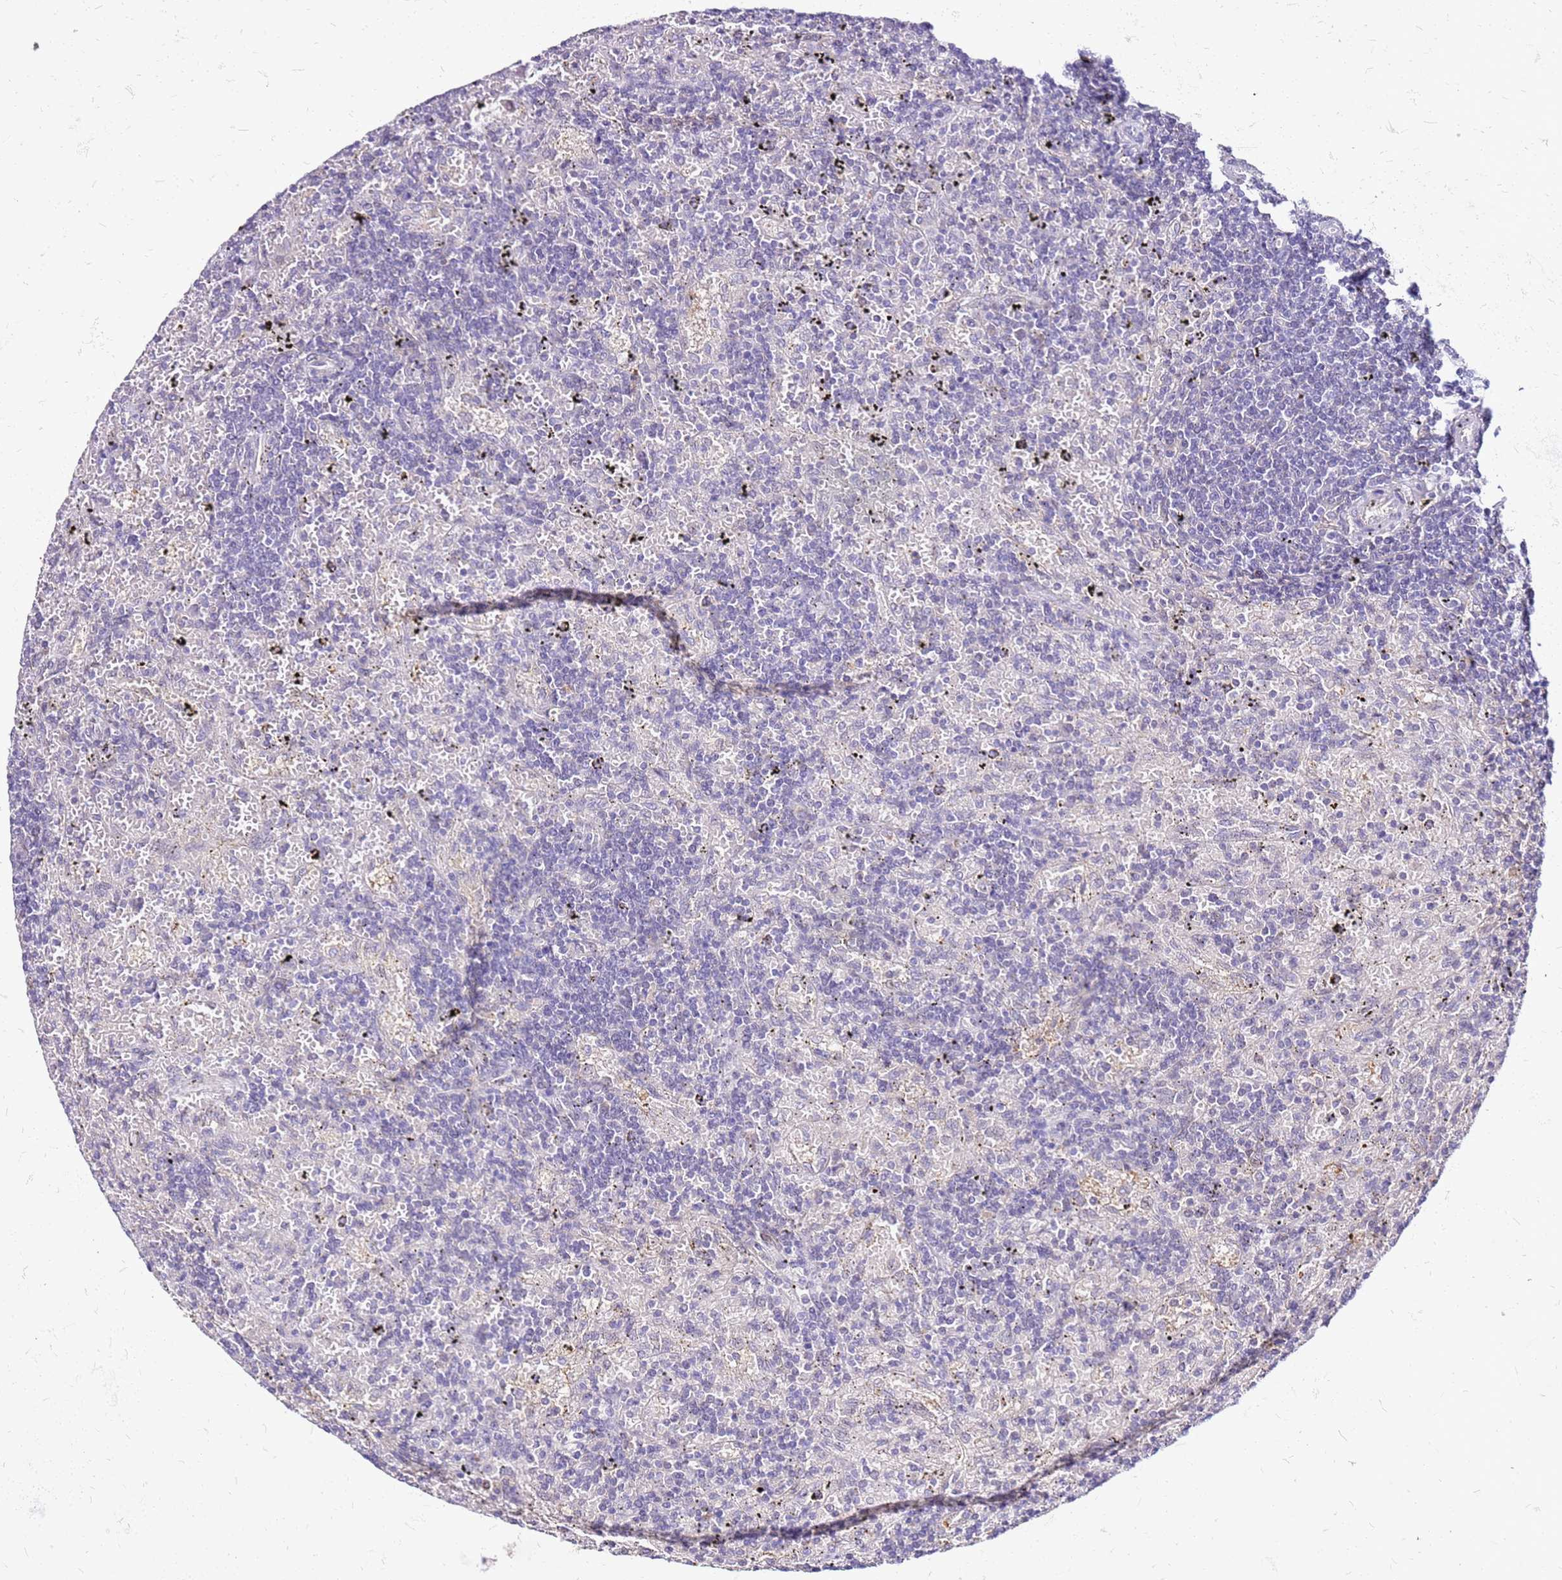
{"staining": {"intensity": "negative", "quantity": "none", "location": "none"}, "tissue": "lymphoma", "cell_type": "Tumor cells", "image_type": "cancer", "snomed": [{"axis": "morphology", "description": "Malignant lymphoma, non-Hodgkin's type, Low grade"}, {"axis": "topography", "description": "Spleen"}], "caption": "The histopathology image exhibits no staining of tumor cells in malignant lymphoma, non-Hodgkin's type (low-grade). Nuclei are stained in blue.", "gene": "ALDH1A3", "patient": {"sex": "male", "age": 76}}